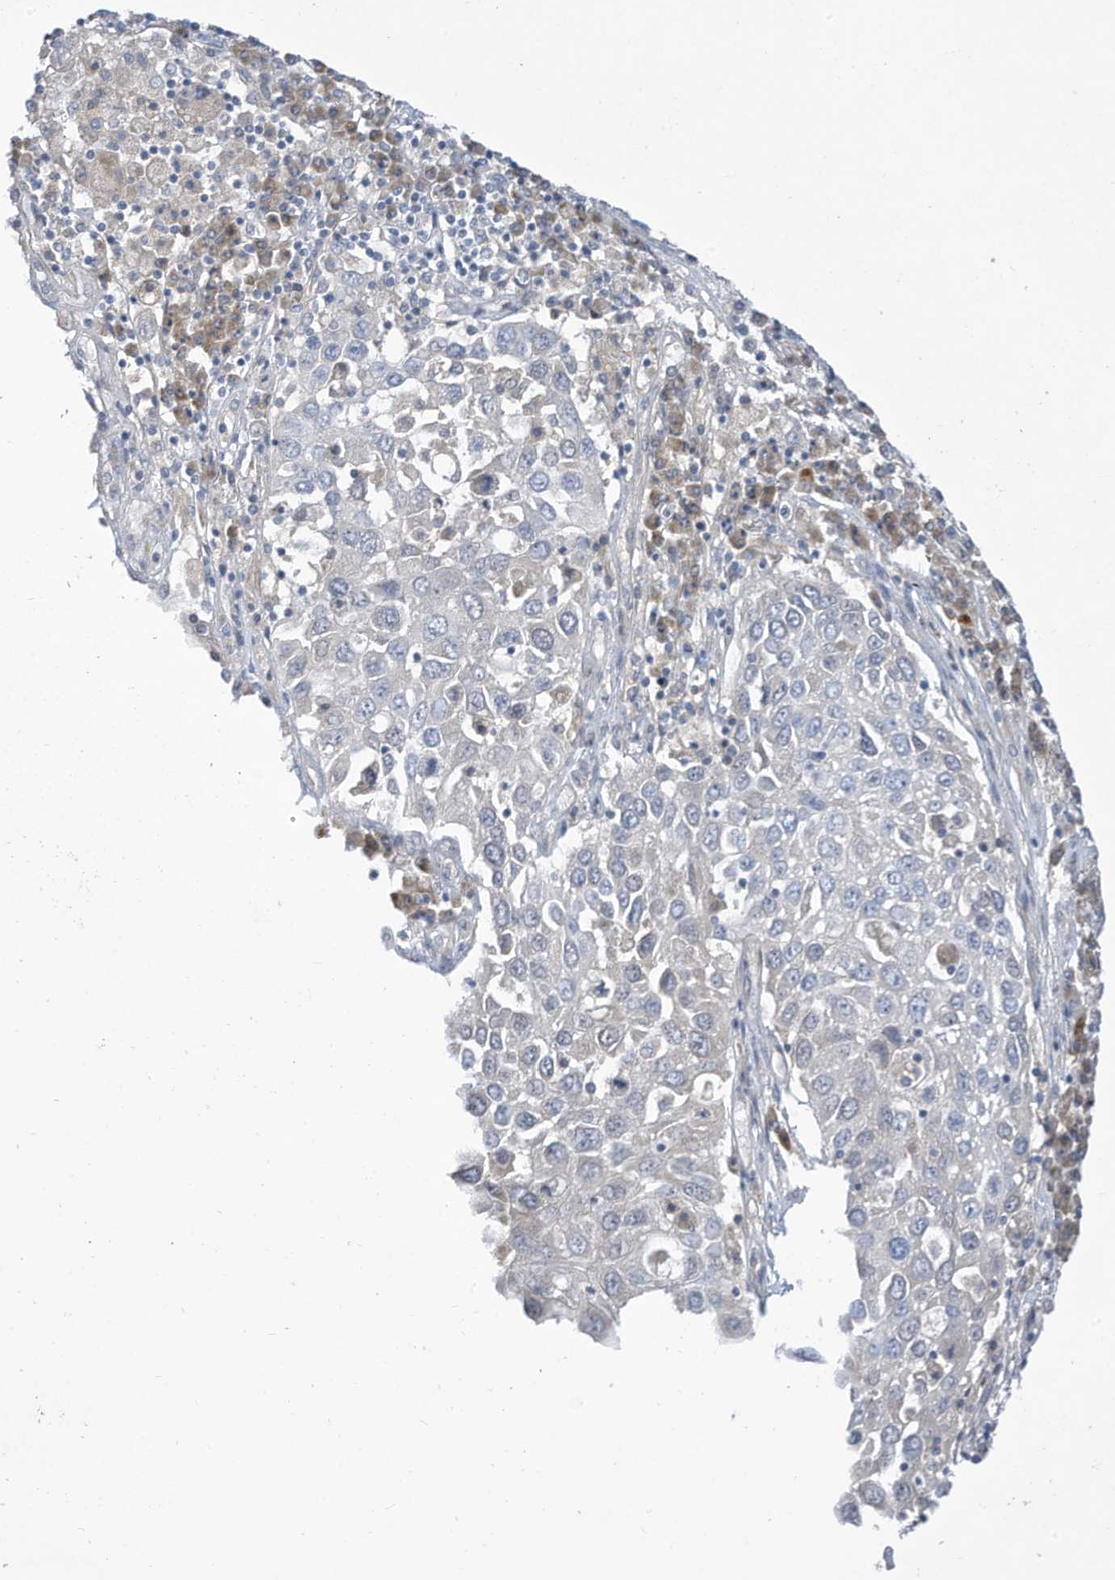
{"staining": {"intensity": "negative", "quantity": "none", "location": "none"}, "tissue": "lung cancer", "cell_type": "Tumor cells", "image_type": "cancer", "snomed": [{"axis": "morphology", "description": "Squamous cell carcinoma, NOS"}, {"axis": "topography", "description": "Lung"}], "caption": "IHC image of human lung squamous cell carcinoma stained for a protein (brown), which reveals no expression in tumor cells.", "gene": "LRRN2", "patient": {"sex": "male", "age": 65}}